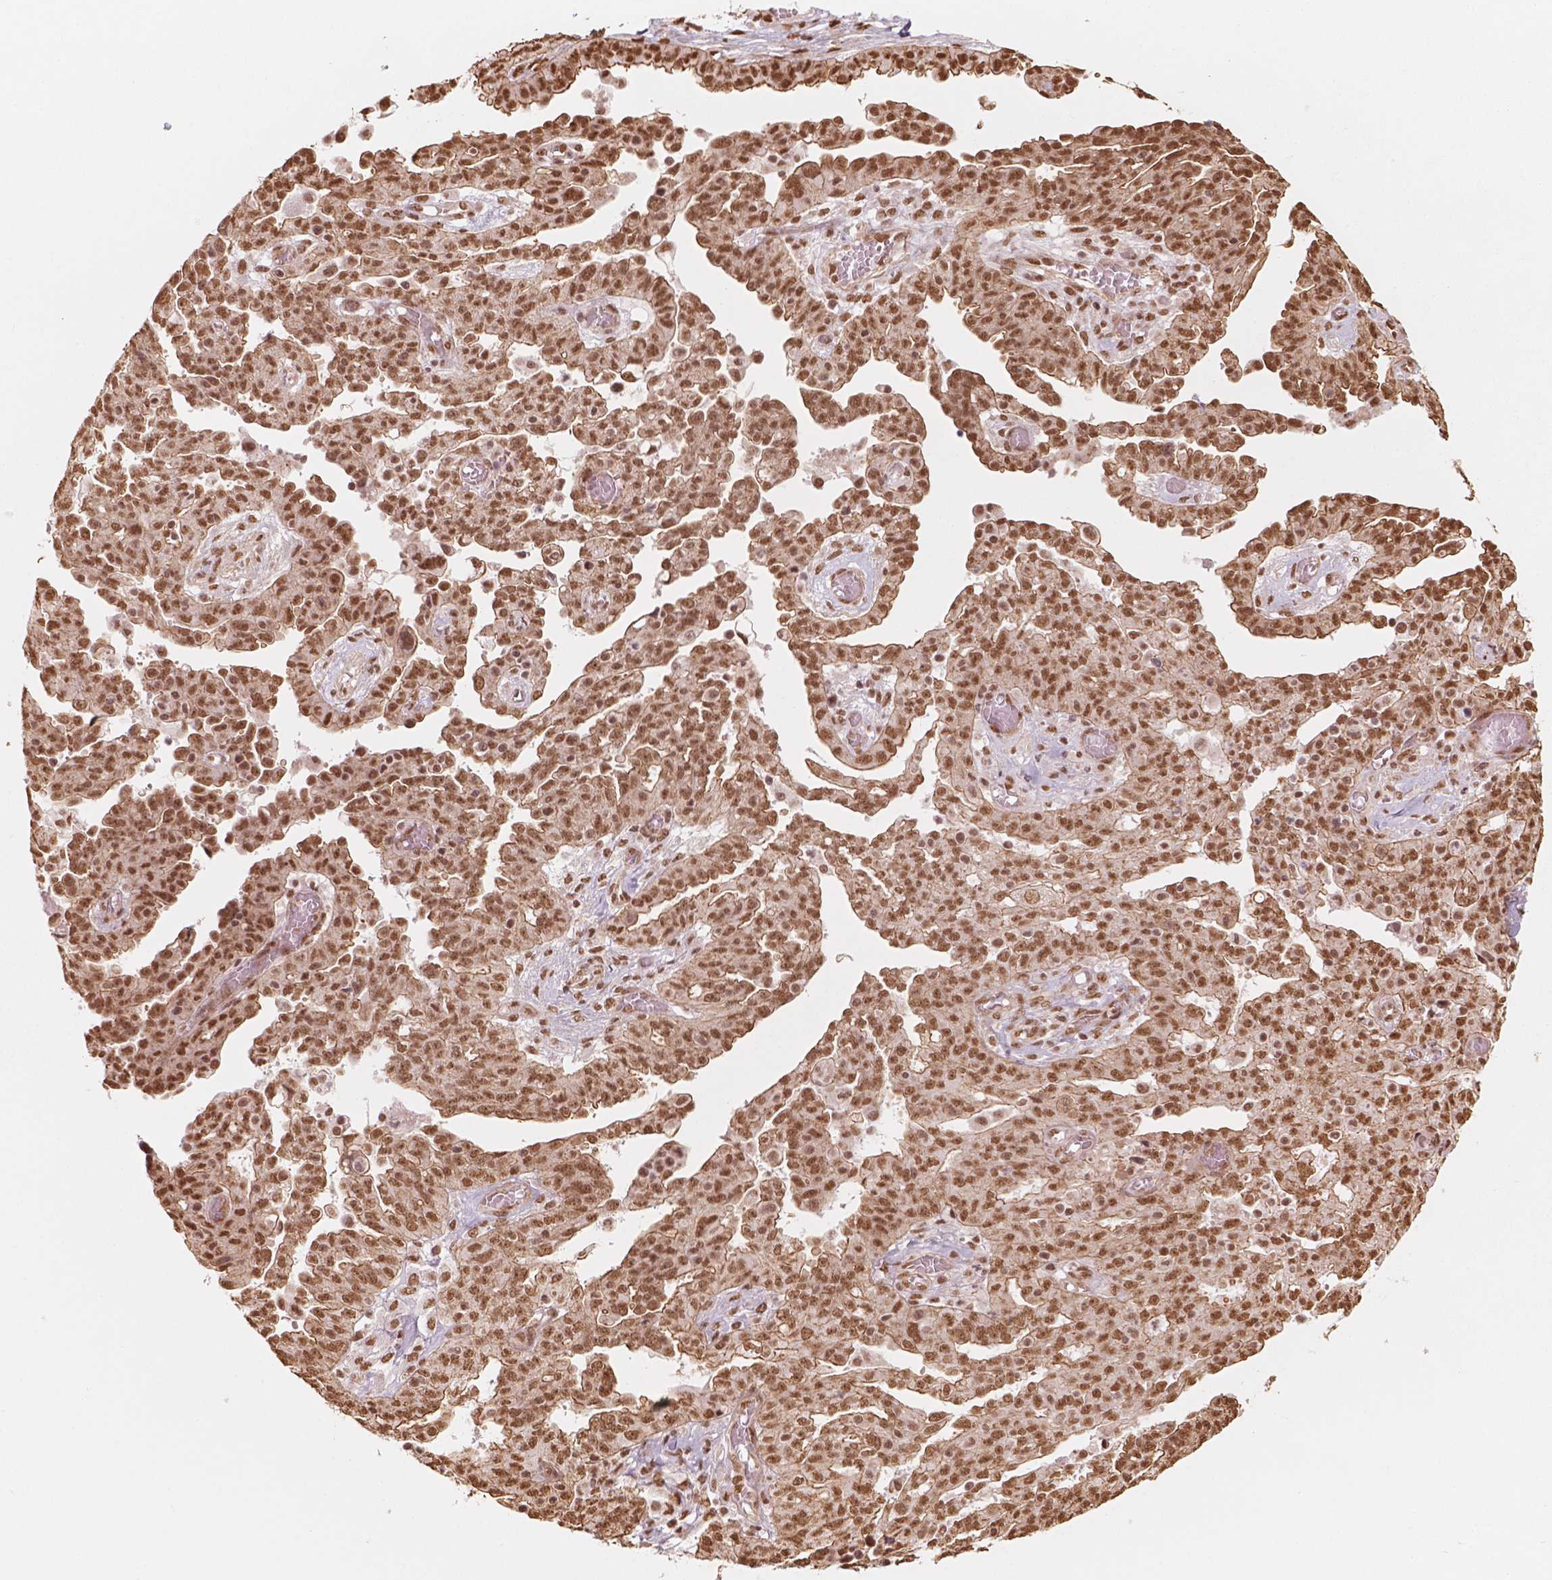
{"staining": {"intensity": "moderate", "quantity": ">75%", "location": "nuclear"}, "tissue": "ovarian cancer", "cell_type": "Tumor cells", "image_type": "cancer", "snomed": [{"axis": "morphology", "description": "Cystadenocarcinoma, serous, NOS"}, {"axis": "topography", "description": "Ovary"}], "caption": "Ovarian cancer (serous cystadenocarcinoma) was stained to show a protein in brown. There is medium levels of moderate nuclear expression in approximately >75% of tumor cells.", "gene": "GTF3C5", "patient": {"sex": "female", "age": 67}}